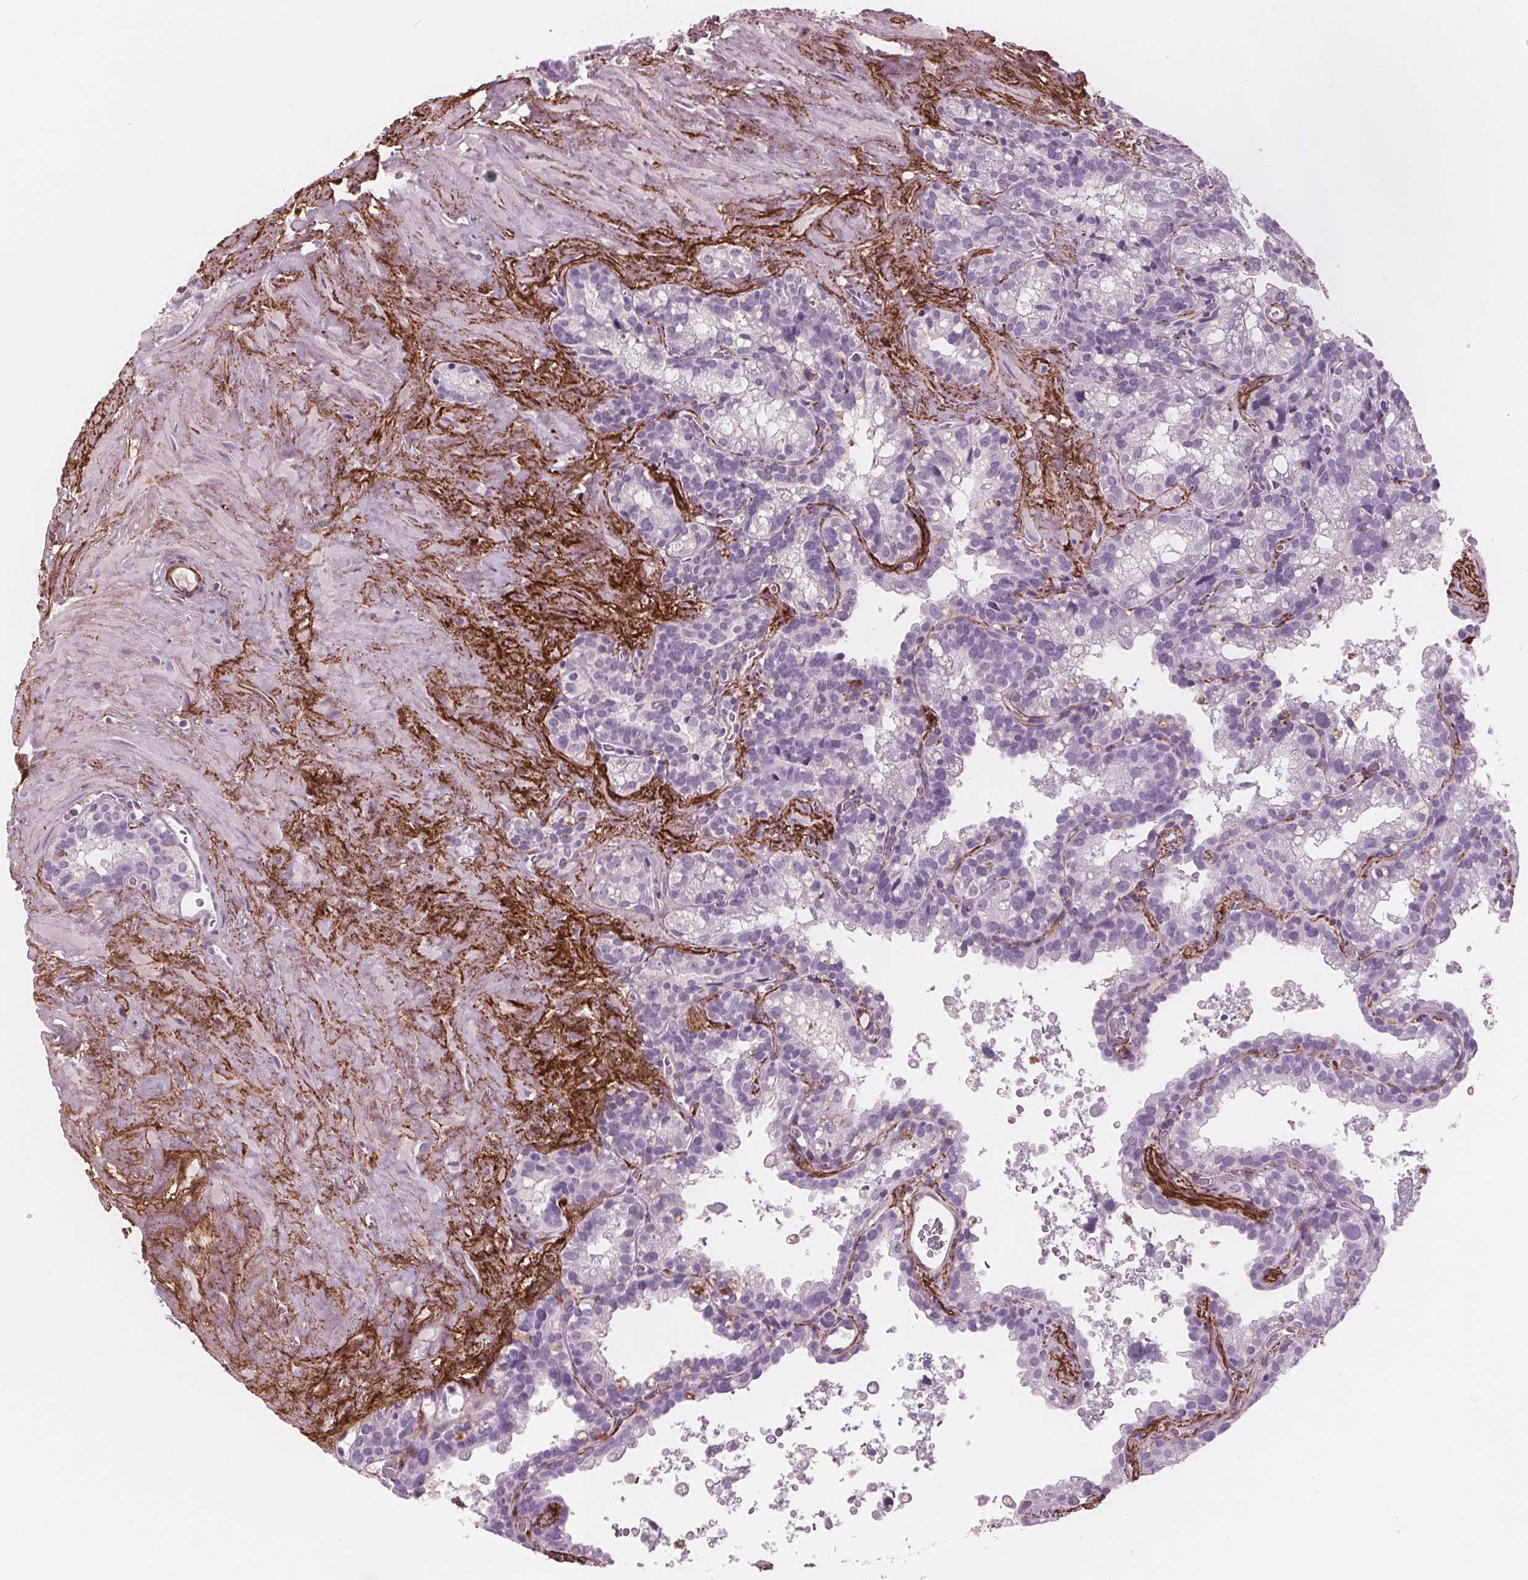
{"staining": {"intensity": "negative", "quantity": "none", "location": "none"}, "tissue": "seminal vesicle", "cell_type": "Glandular cells", "image_type": "normal", "snomed": [{"axis": "morphology", "description": "Normal tissue, NOS"}, {"axis": "topography", "description": "Prostate"}, {"axis": "topography", "description": "Seminal veicle"}], "caption": "An image of seminal vesicle stained for a protein shows no brown staining in glandular cells. (Stains: DAB IHC with hematoxylin counter stain, Microscopy: brightfield microscopy at high magnification).", "gene": "AMBP", "patient": {"sex": "male", "age": 71}}